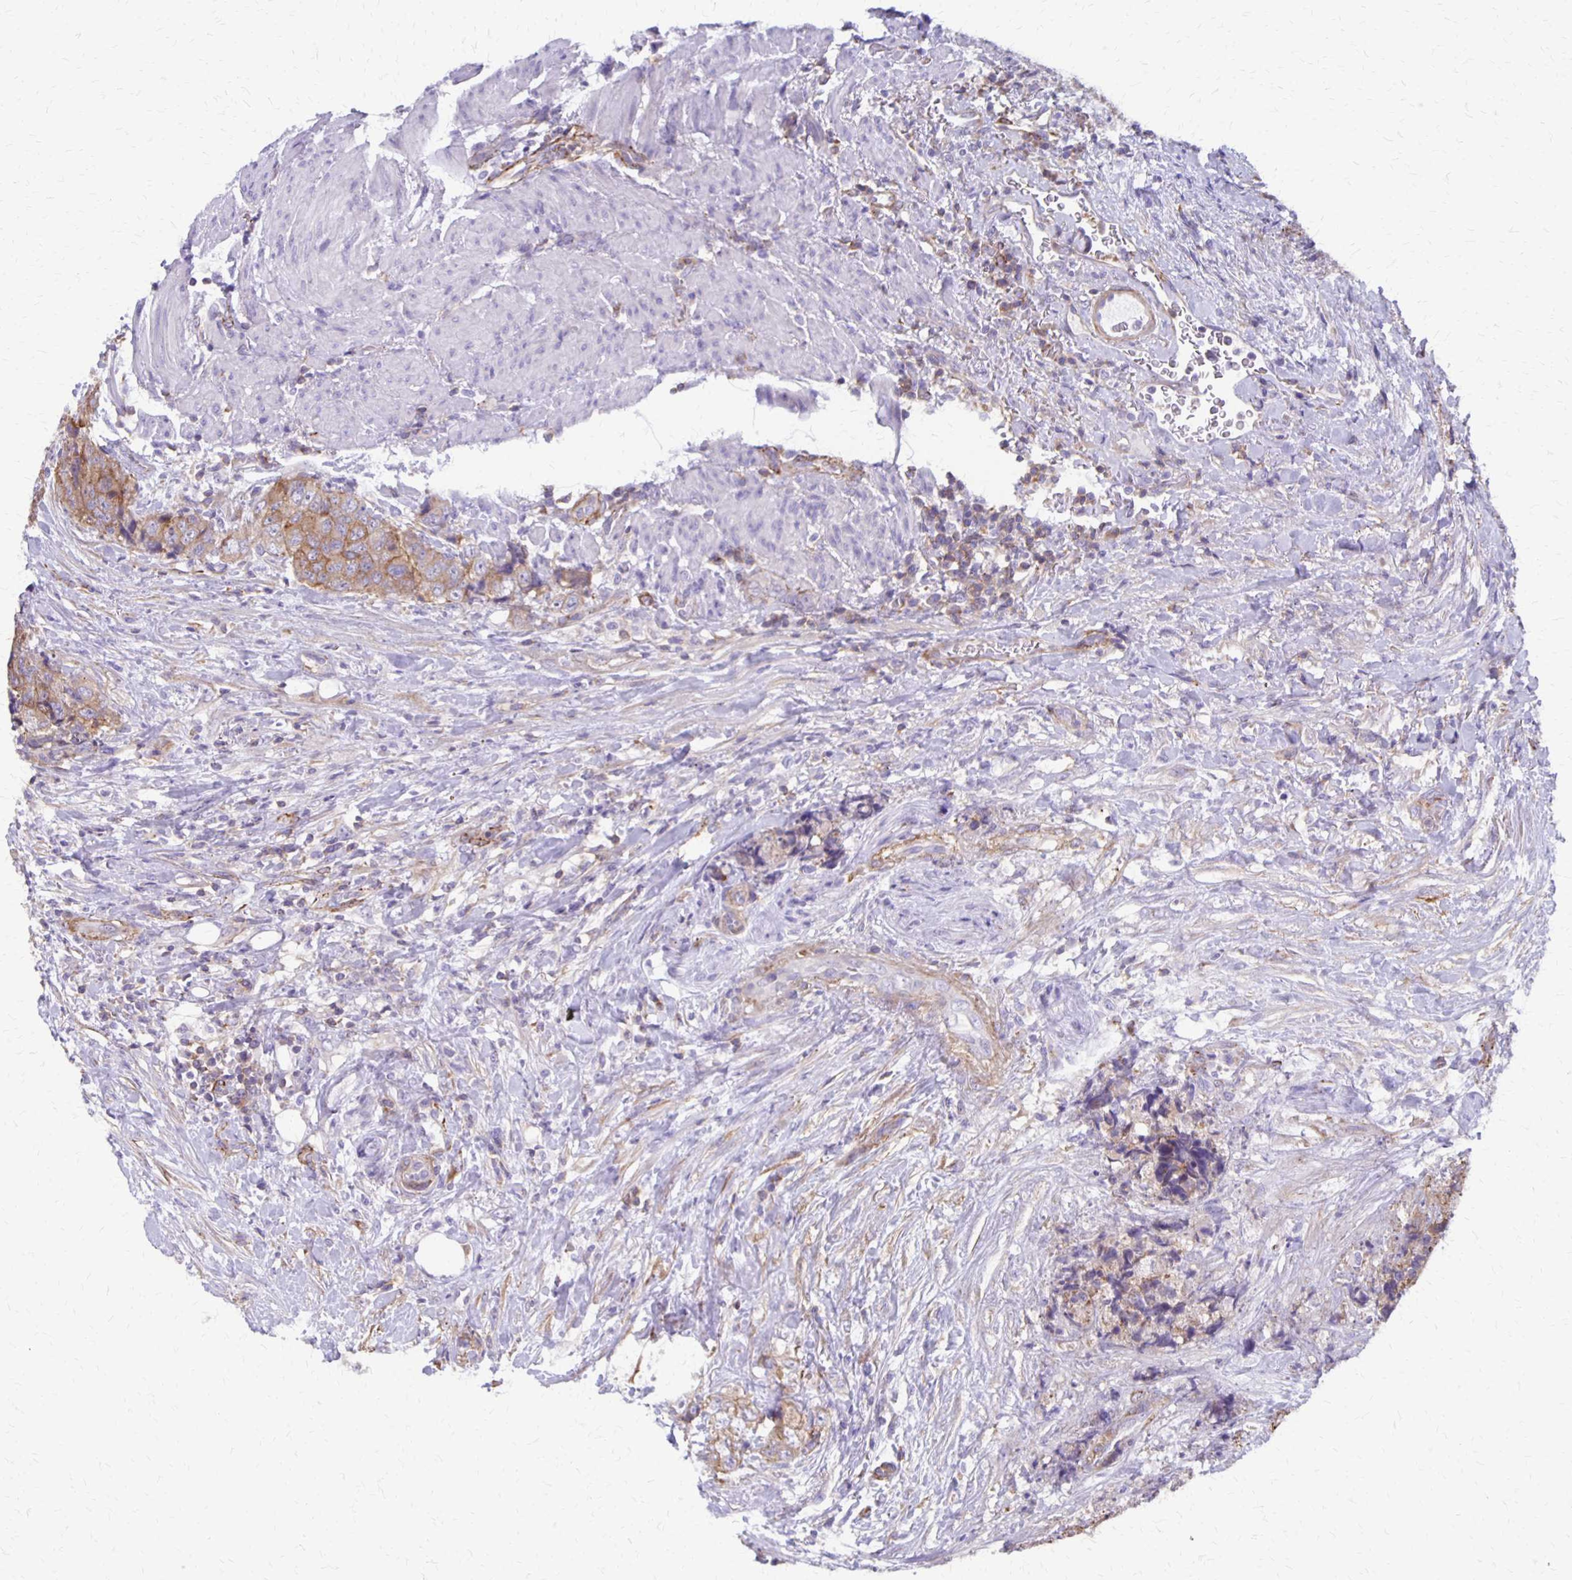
{"staining": {"intensity": "moderate", "quantity": "25%-75%", "location": "cytoplasmic/membranous"}, "tissue": "urothelial cancer", "cell_type": "Tumor cells", "image_type": "cancer", "snomed": [{"axis": "morphology", "description": "Urothelial carcinoma, High grade"}, {"axis": "topography", "description": "Urinary bladder"}], "caption": "The micrograph reveals a brown stain indicating the presence of a protein in the cytoplasmic/membranous of tumor cells in urothelial cancer.", "gene": "SEPTIN5", "patient": {"sex": "female", "age": 78}}